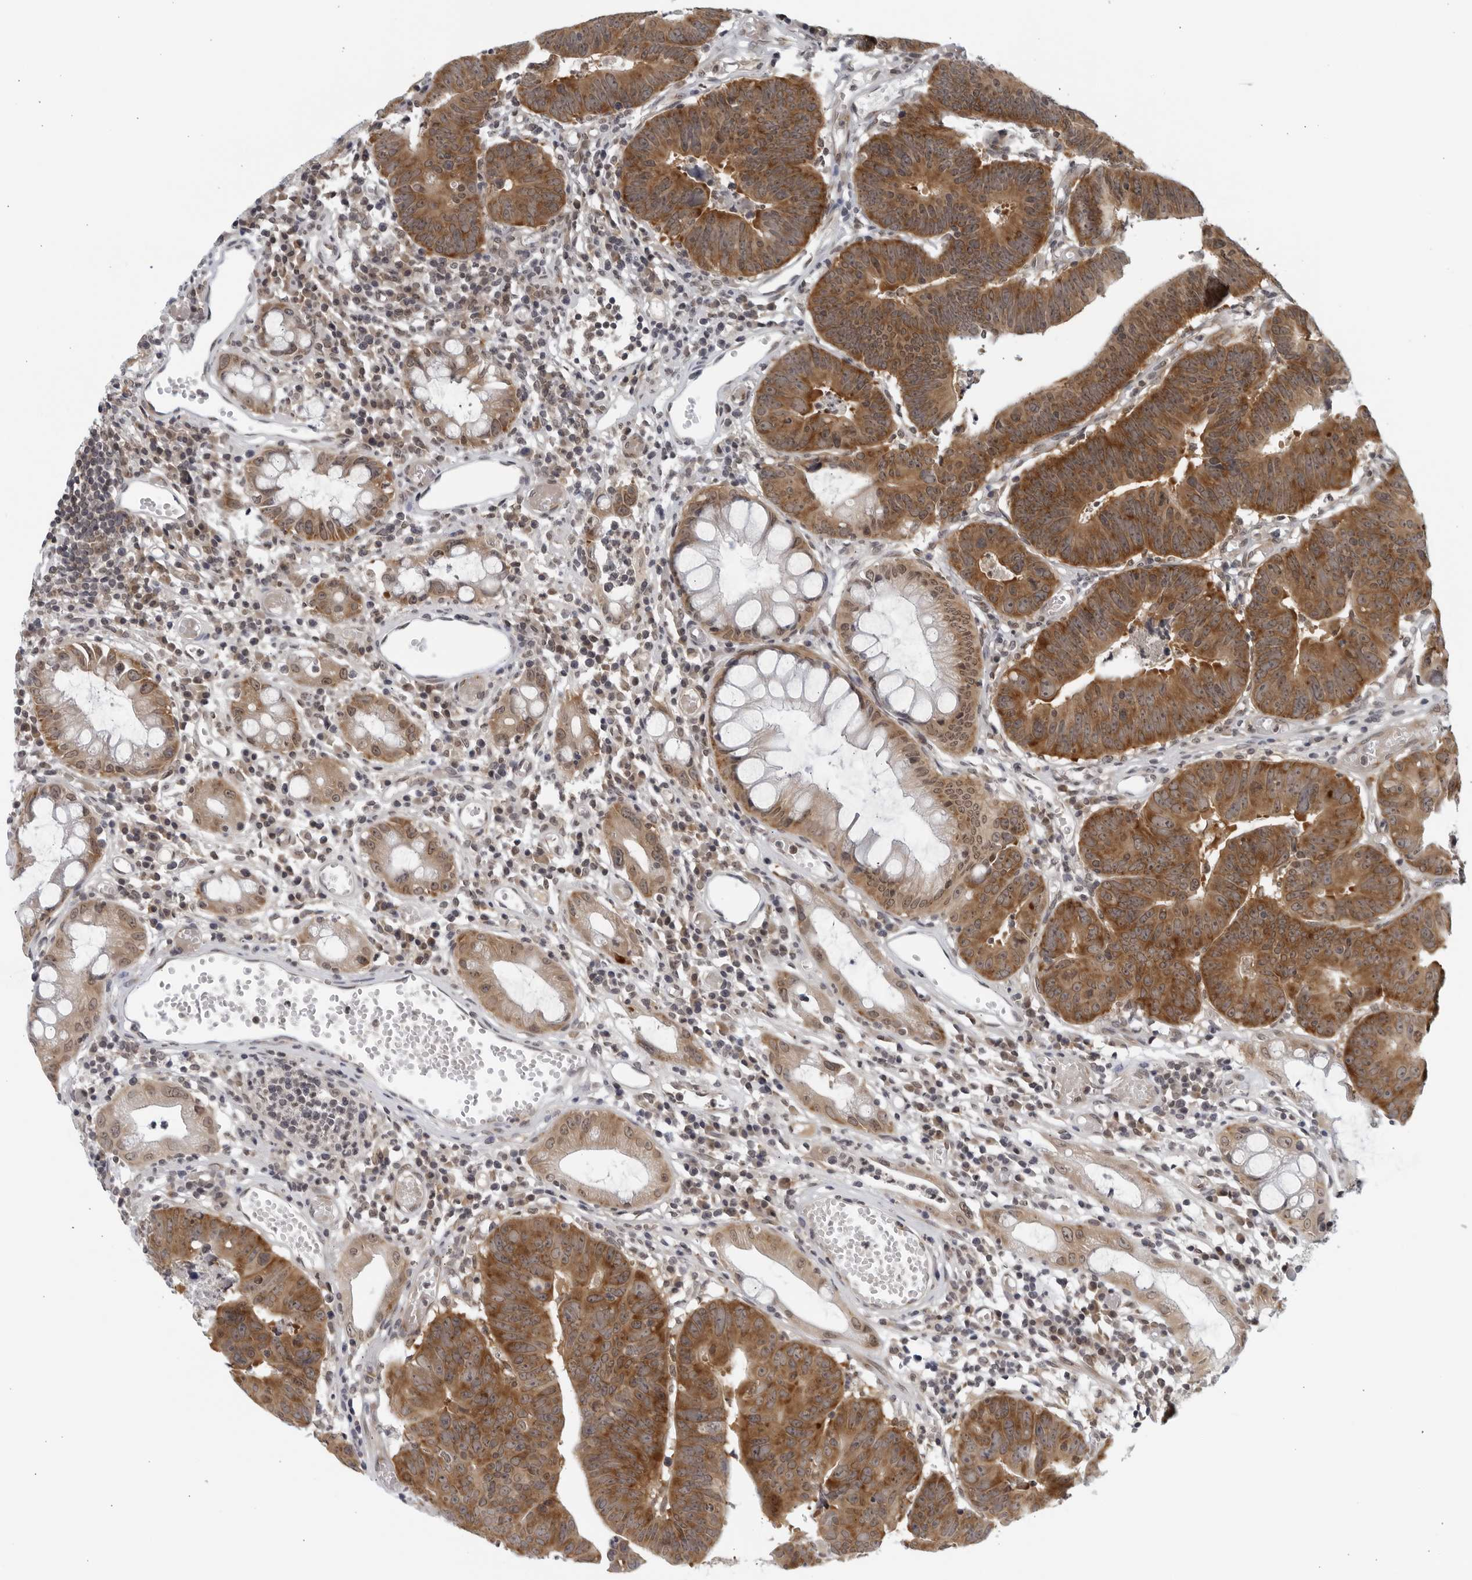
{"staining": {"intensity": "strong", "quantity": ">75%", "location": "cytoplasmic/membranous"}, "tissue": "colorectal cancer", "cell_type": "Tumor cells", "image_type": "cancer", "snomed": [{"axis": "morphology", "description": "Adenocarcinoma, NOS"}, {"axis": "topography", "description": "Rectum"}], "caption": "Strong cytoplasmic/membranous protein expression is present in approximately >75% of tumor cells in colorectal cancer.", "gene": "RC3H1", "patient": {"sex": "female", "age": 65}}